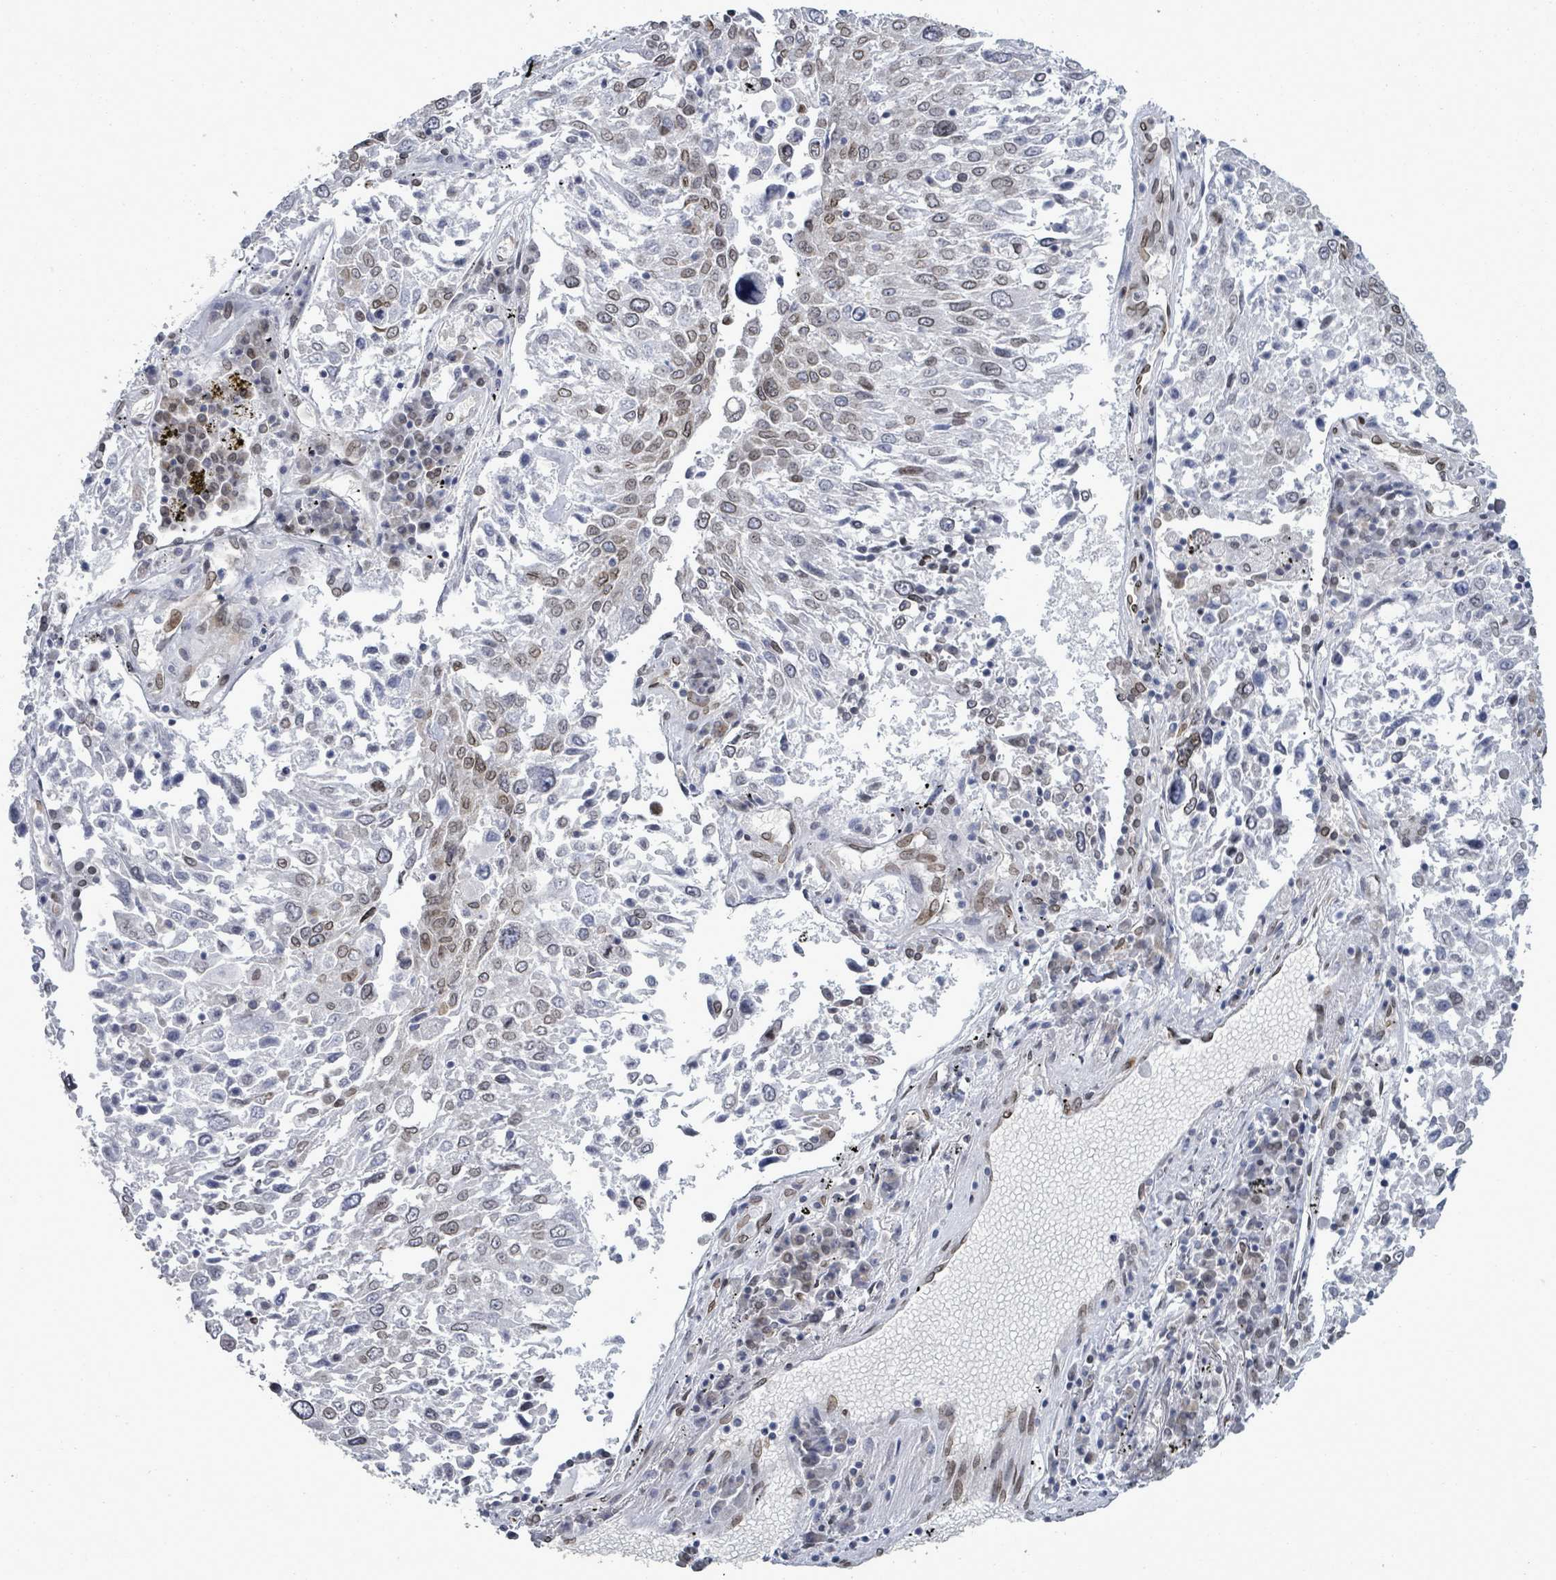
{"staining": {"intensity": "weak", "quantity": "<25%", "location": "cytoplasmic/membranous,nuclear"}, "tissue": "lung cancer", "cell_type": "Tumor cells", "image_type": "cancer", "snomed": [{"axis": "morphology", "description": "Squamous cell carcinoma, NOS"}, {"axis": "topography", "description": "Lung"}], "caption": "There is no significant expression in tumor cells of lung cancer. (DAB (3,3'-diaminobenzidine) IHC visualized using brightfield microscopy, high magnification).", "gene": "ARFGAP1", "patient": {"sex": "male", "age": 65}}